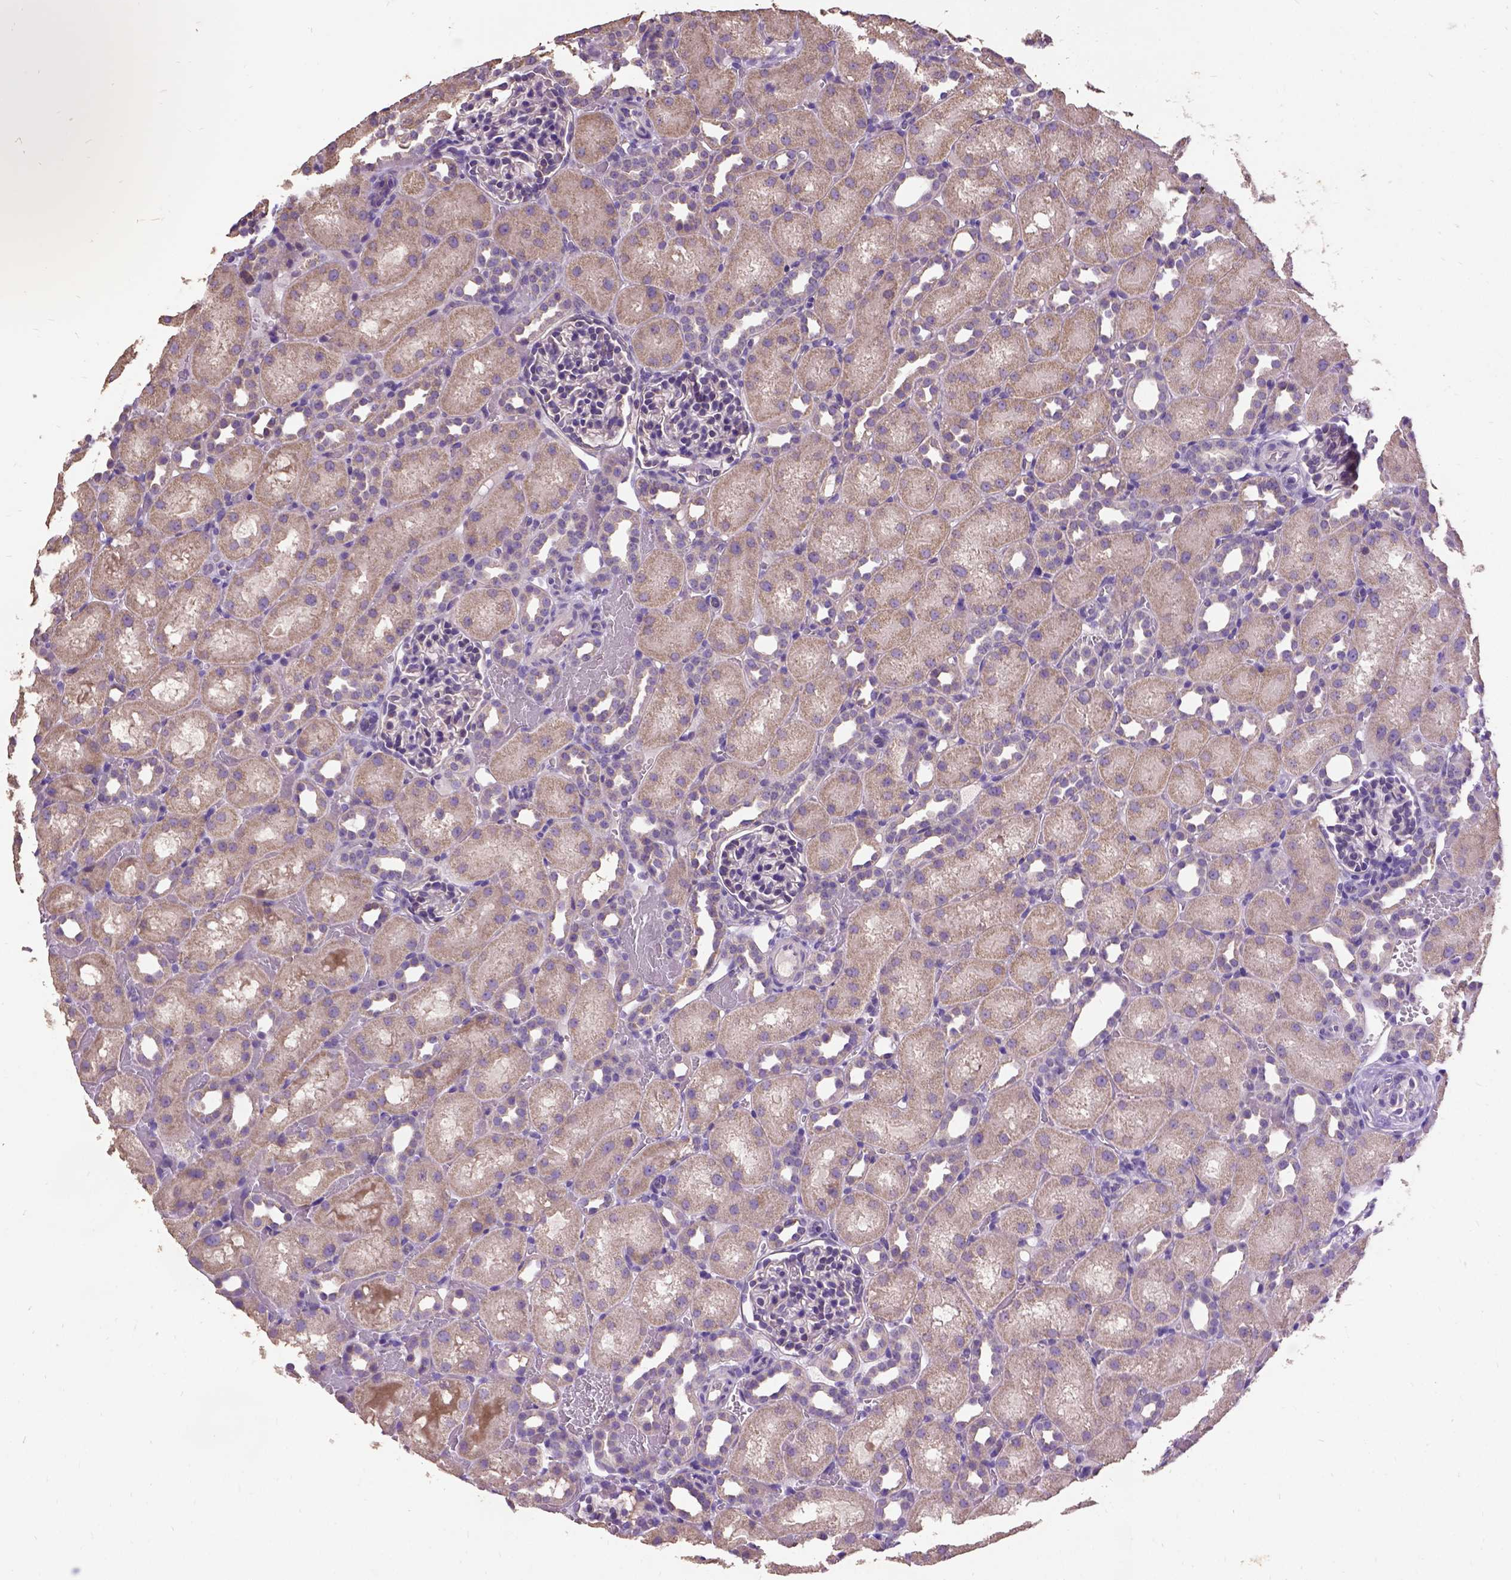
{"staining": {"intensity": "moderate", "quantity": "<25%", "location": "cytoplasmic/membranous"}, "tissue": "kidney", "cell_type": "Cells in glomeruli", "image_type": "normal", "snomed": [{"axis": "morphology", "description": "Normal tissue, NOS"}, {"axis": "topography", "description": "Kidney"}], "caption": "The photomicrograph displays immunohistochemical staining of benign kidney. There is moderate cytoplasmic/membranous positivity is appreciated in approximately <25% of cells in glomeruli. (Brightfield microscopy of DAB IHC at high magnification).", "gene": "DQX1", "patient": {"sex": "male", "age": 1}}